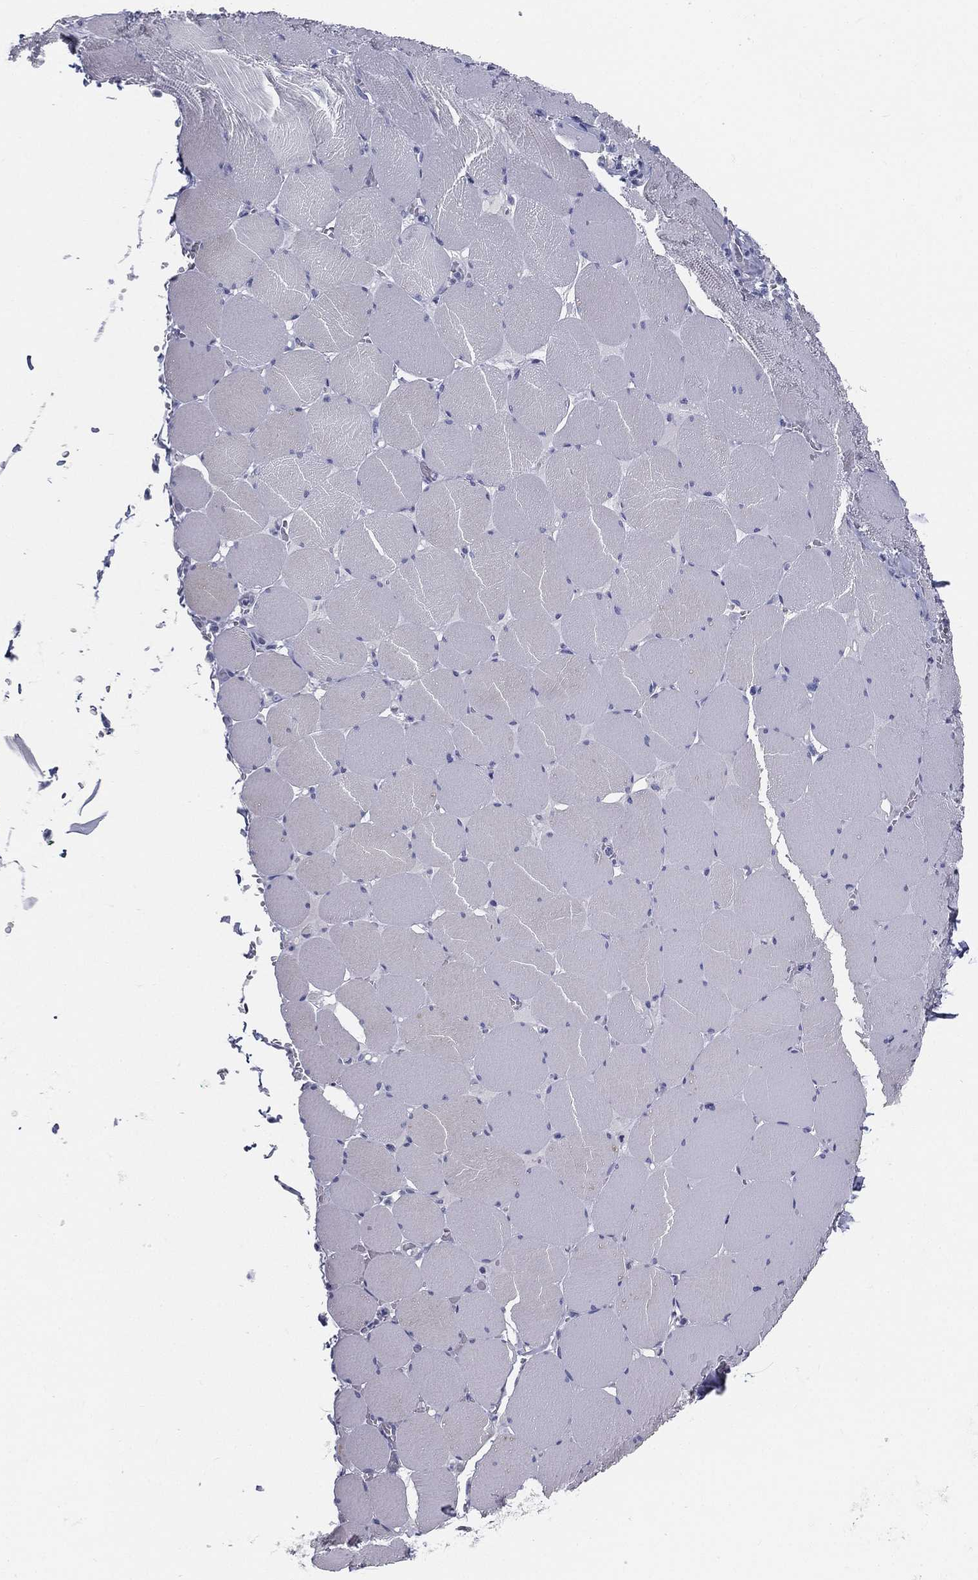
{"staining": {"intensity": "negative", "quantity": "none", "location": "none"}, "tissue": "skeletal muscle", "cell_type": "Myocytes", "image_type": "normal", "snomed": [{"axis": "morphology", "description": "Normal tissue, NOS"}, {"axis": "morphology", "description": "Malignant melanoma, Metastatic site"}, {"axis": "topography", "description": "Skeletal muscle"}], "caption": "This is an immunohistochemistry histopathology image of unremarkable skeletal muscle. There is no staining in myocytes.", "gene": "STS", "patient": {"sex": "male", "age": 50}}